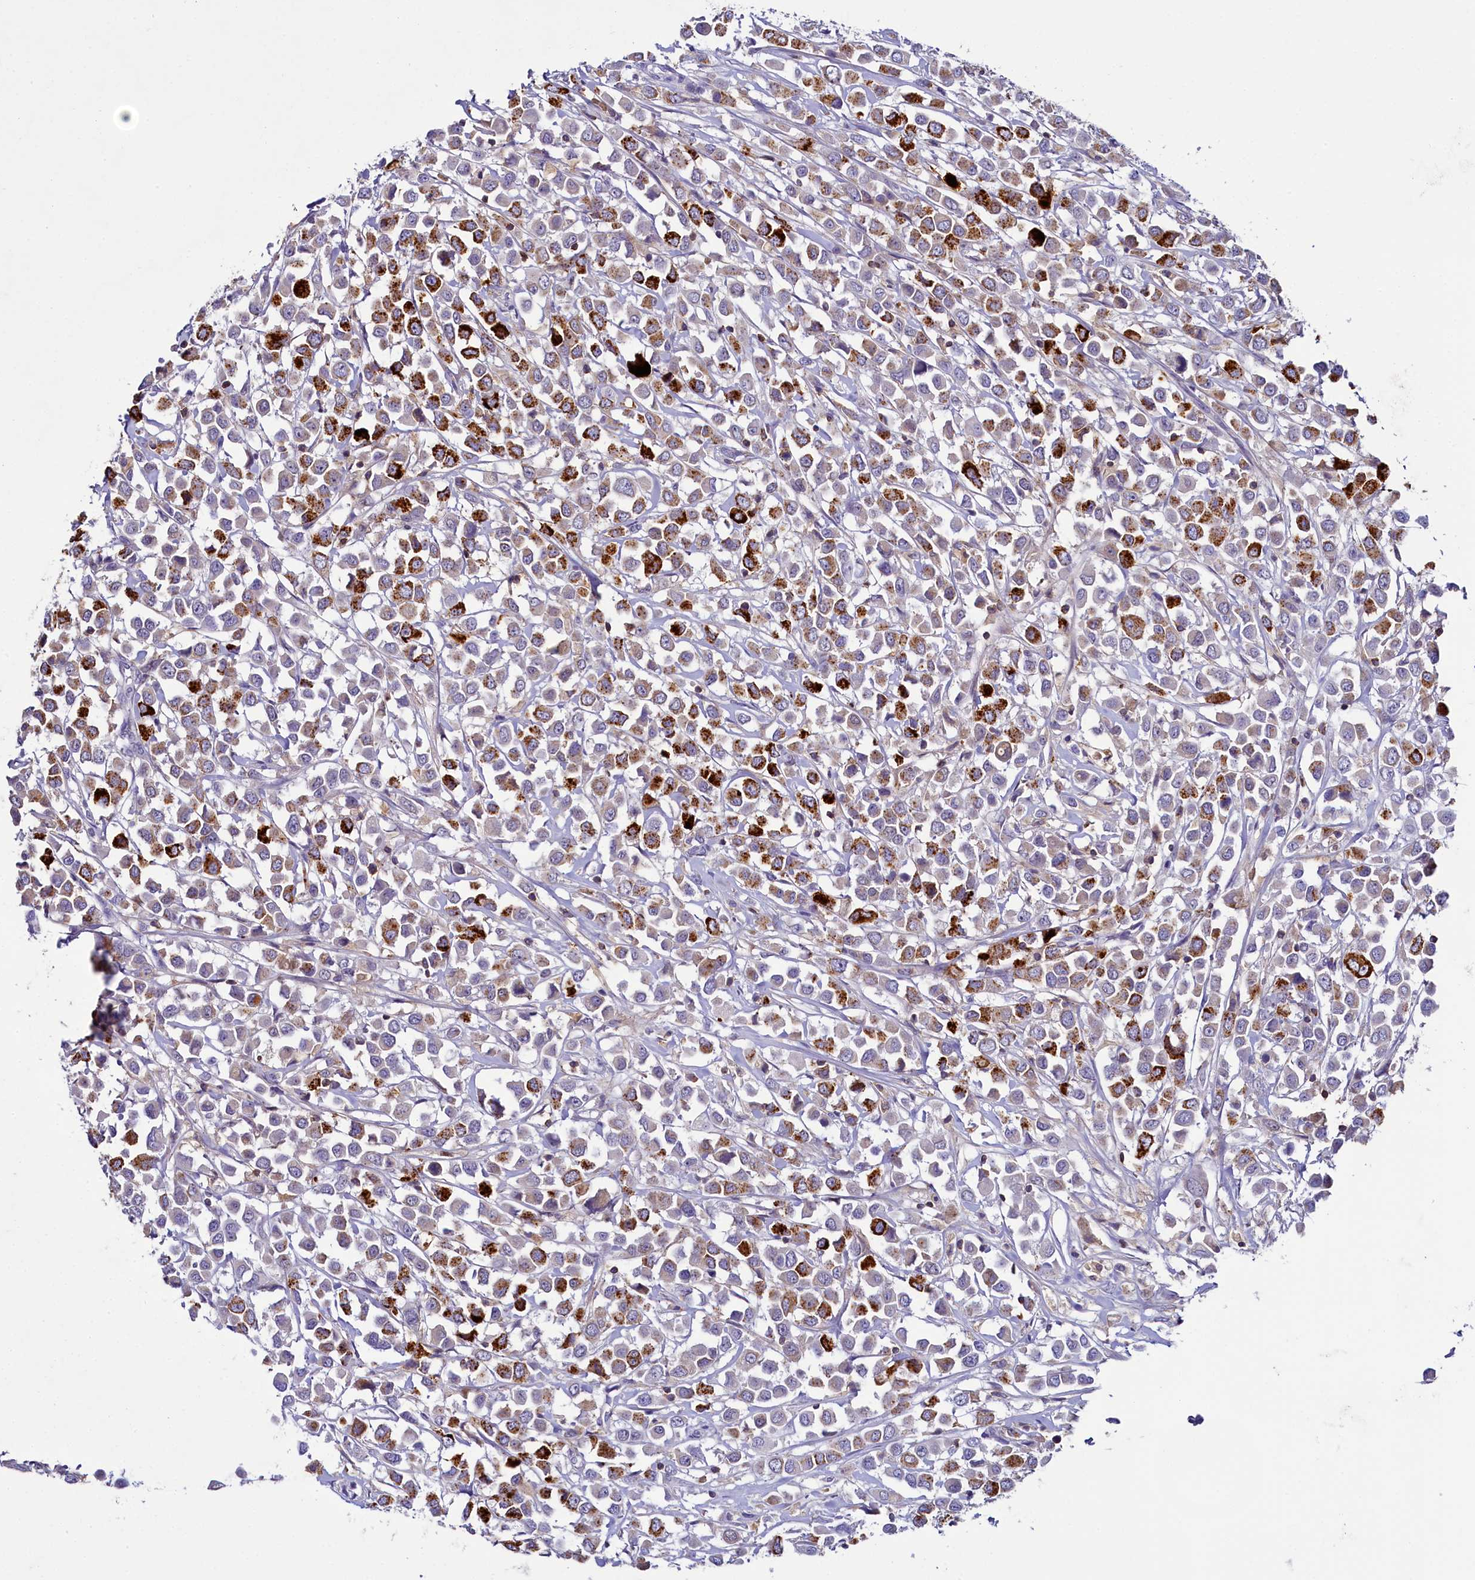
{"staining": {"intensity": "strong", "quantity": "25%-75%", "location": "cytoplasmic/membranous"}, "tissue": "breast cancer", "cell_type": "Tumor cells", "image_type": "cancer", "snomed": [{"axis": "morphology", "description": "Duct carcinoma"}, {"axis": "topography", "description": "Breast"}], "caption": "Human breast cancer stained with a protein marker exhibits strong staining in tumor cells.", "gene": "FGFR2", "patient": {"sex": "female", "age": 61}}